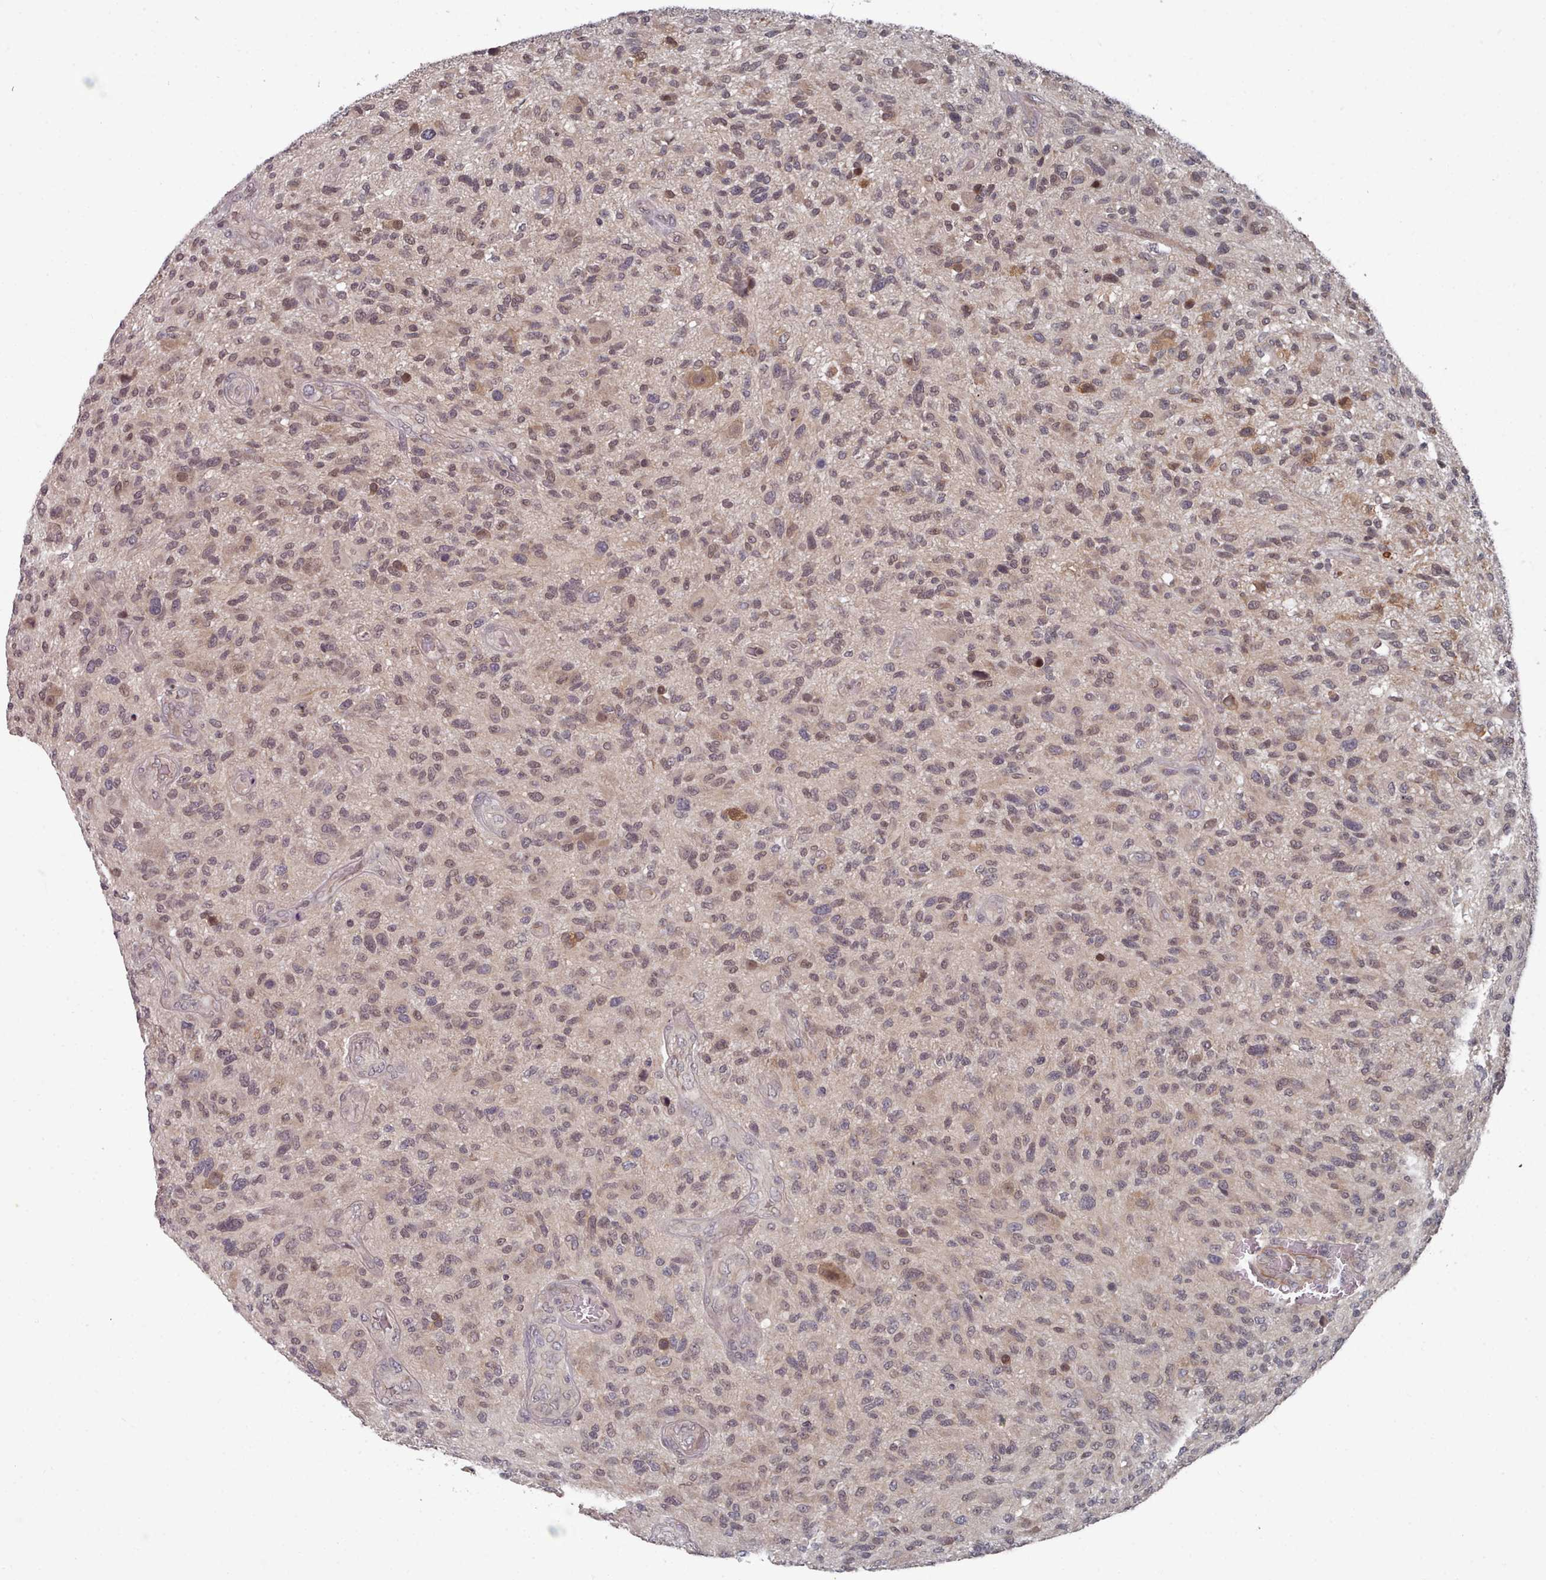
{"staining": {"intensity": "weak", "quantity": "25%-75%", "location": "cytoplasmic/membranous,nuclear"}, "tissue": "glioma", "cell_type": "Tumor cells", "image_type": "cancer", "snomed": [{"axis": "morphology", "description": "Glioma, malignant, High grade"}, {"axis": "topography", "description": "Brain"}], "caption": "IHC photomicrograph of neoplastic tissue: high-grade glioma (malignant) stained using immunohistochemistry reveals low levels of weak protein expression localized specifically in the cytoplasmic/membranous and nuclear of tumor cells, appearing as a cytoplasmic/membranous and nuclear brown color.", "gene": "HYAL3", "patient": {"sex": "male", "age": 47}}